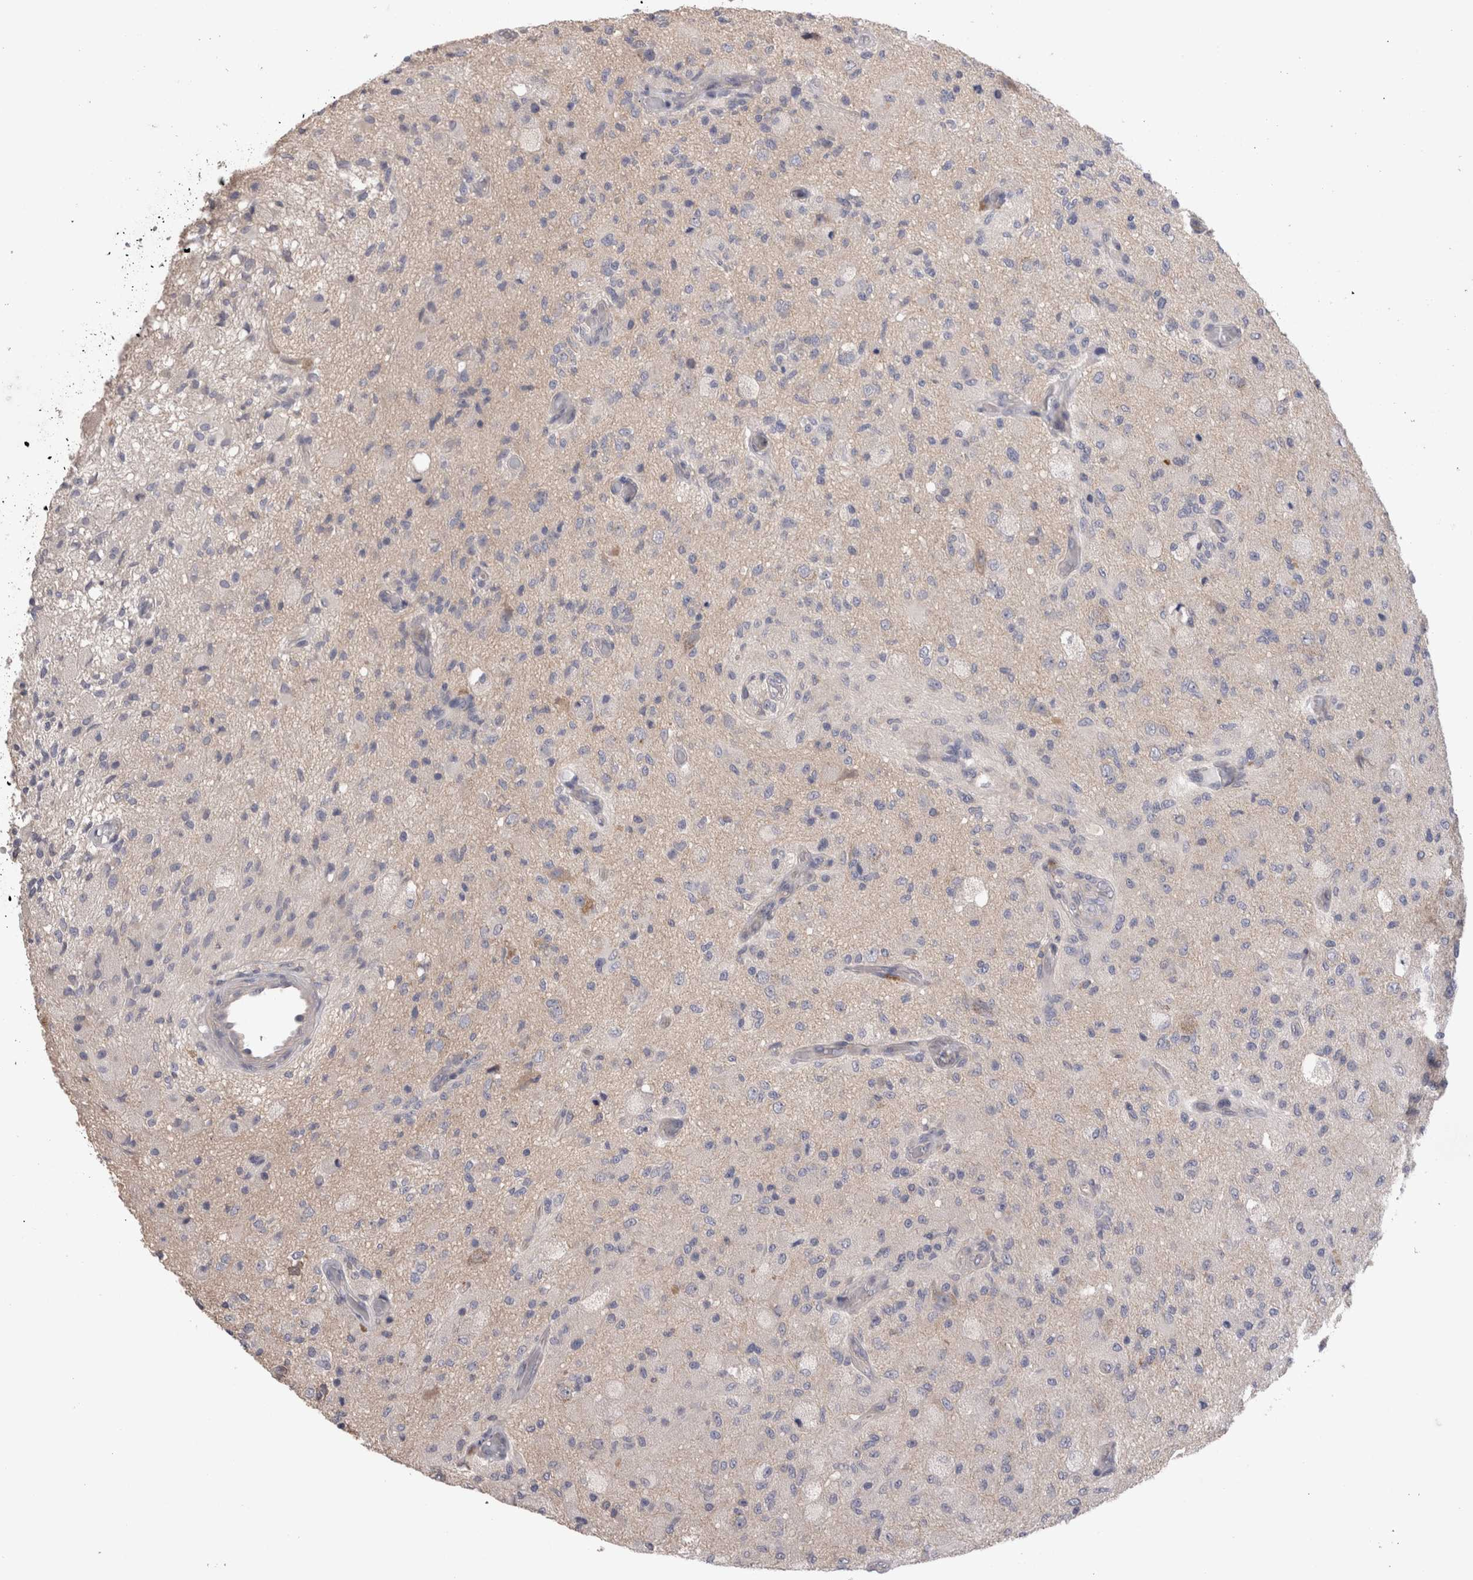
{"staining": {"intensity": "negative", "quantity": "none", "location": "none"}, "tissue": "glioma", "cell_type": "Tumor cells", "image_type": "cancer", "snomed": [{"axis": "morphology", "description": "Normal tissue, NOS"}, {"axis": "morphology", "description": "Glioma, malignant, High grade"}, {"axis": "topography", "description": "Cerebral cortex"}], "caption": "Tumor cells show no significant positivity in glioma.", "gene": "OTOR", "patient": {"sex": "male", "age": 77}}